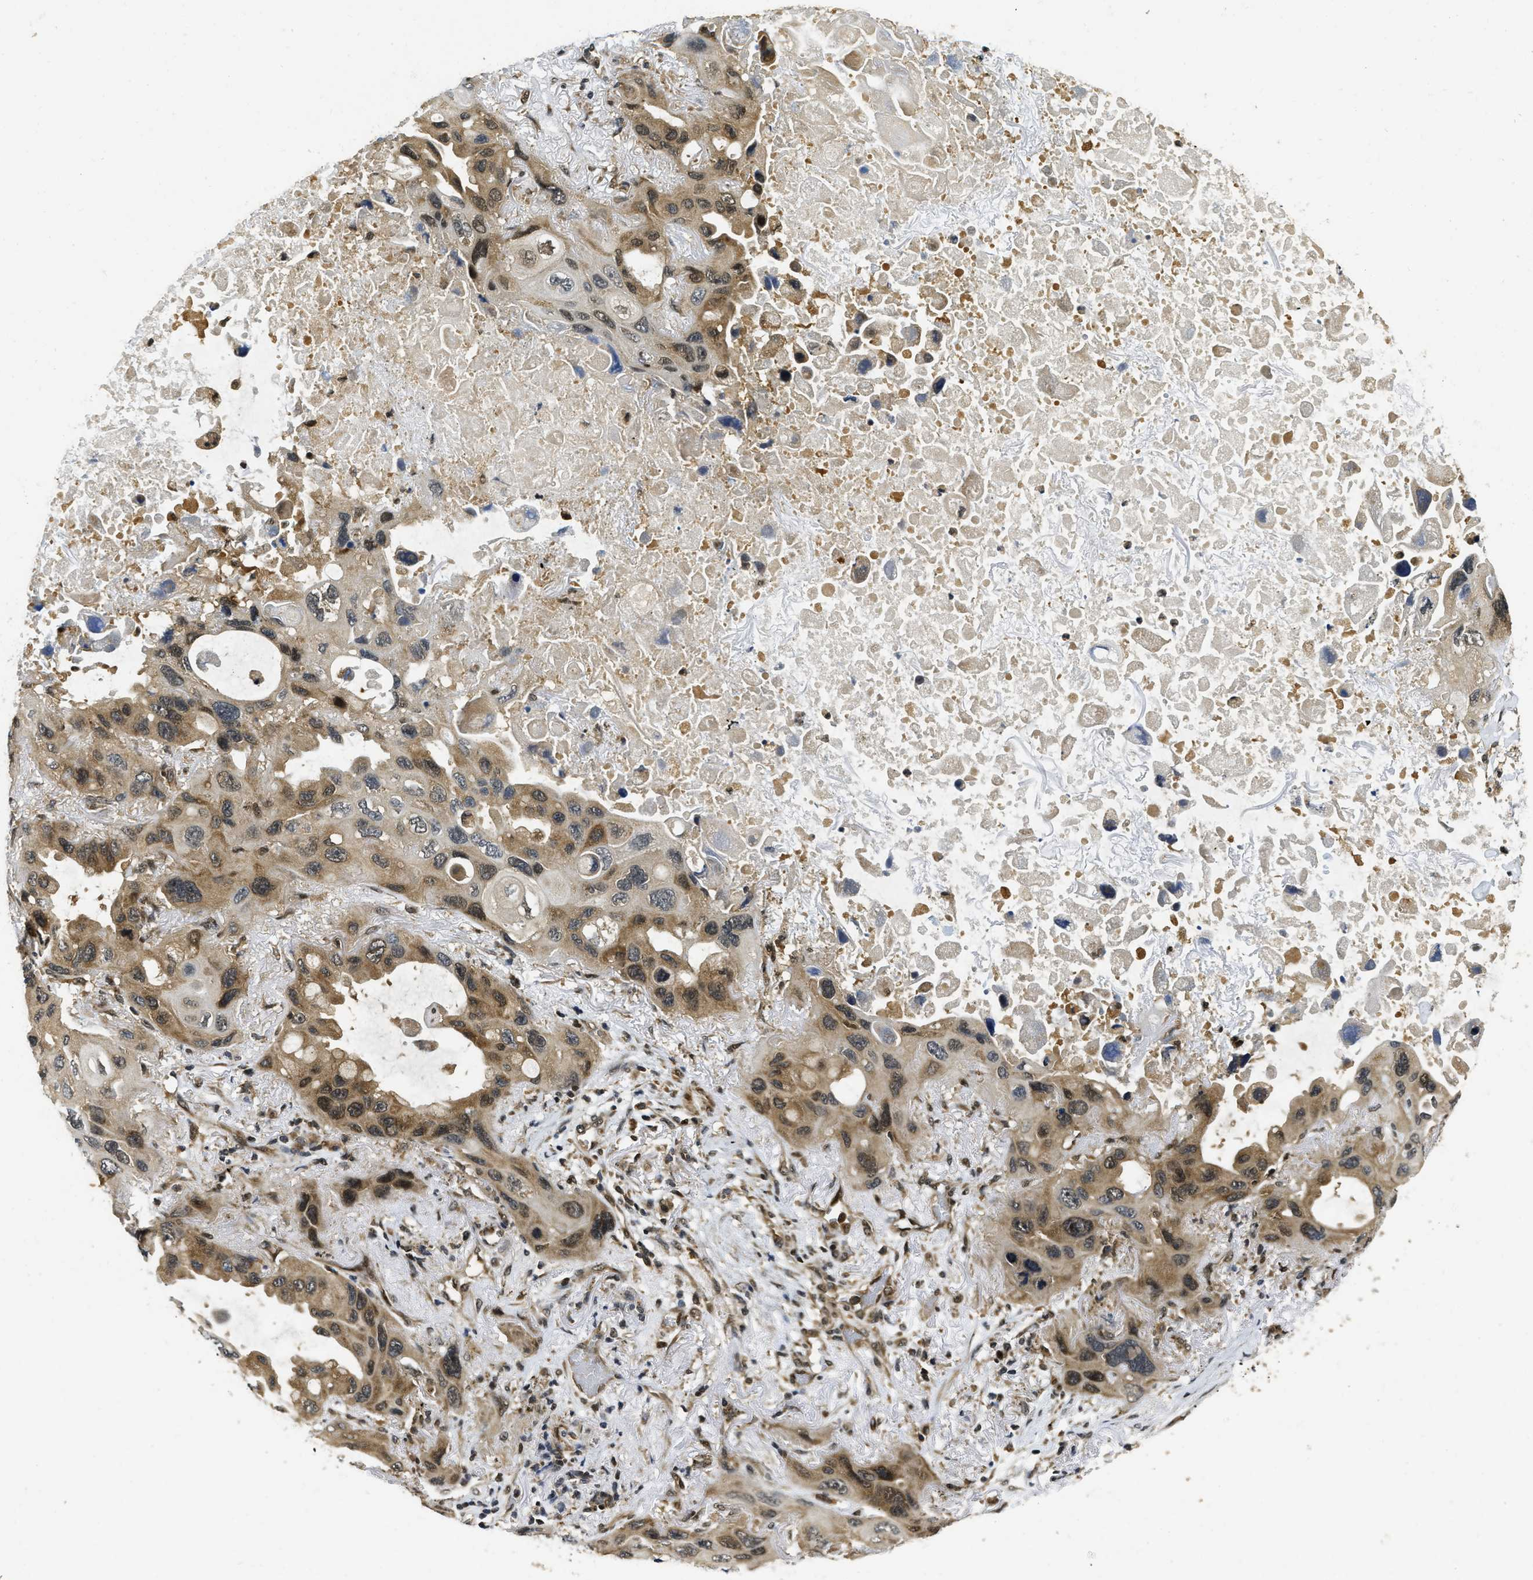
{"staining": {"intensity": "moderate", "quantity": "25%-75%", "location": "cytoplasmic/membranous"}, "tissue": "lung cancer", "cell_type": "Tumor cells", "image_type": "cancer", "snomed": [{"axis": "morphology", "description": "Squamous cell carcinoma, NOS"}, {"axis": "topography", "description": "Lung"}], "caption": "Lung cancer stained for a protein shows moderate cytoplasmic/membranous positivity in tumor cells. (Stains: DAB in brown, nuclei in blue, Microscopy: brightfield microscopy at high magnification).", "gene": "ADSL", "patient": {"sex": "female", "age": 73}}